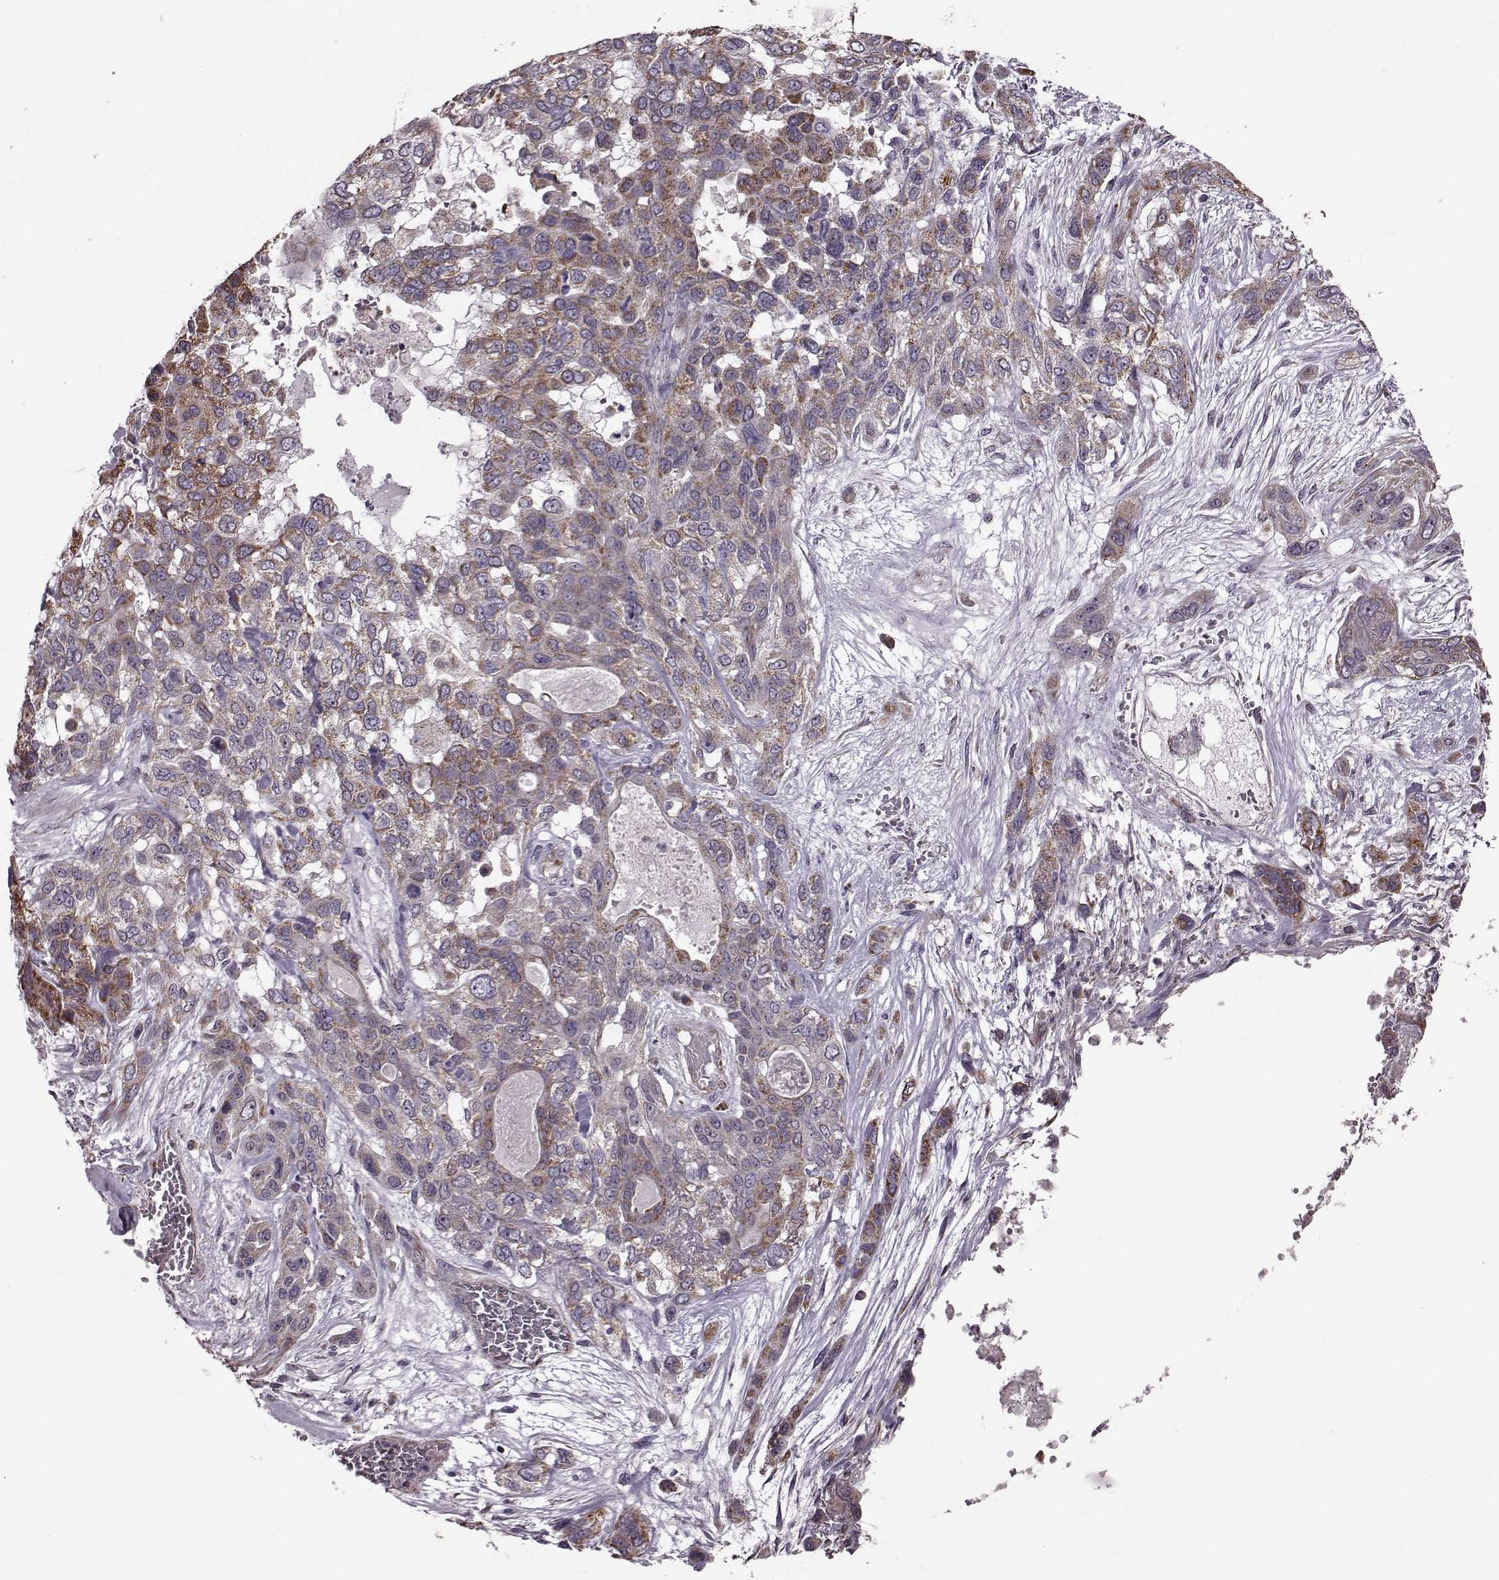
{"staining": {"intensity": "moderate", "quantity": ">75%", "location": "cytoplasmic/membranous"}, "tissue": "lung cancer", "cell_type": "Tumor cells", "image_type": "cancer", "snomed": [{"axis": "morphology", "description": "Squamous cell carcinoma, NOS"}, {"axis": "topography", "description": "Lung"}], "caption": "Moderate cytoplasmic/membranous protein positivity is identified in about >75% of tumor cells in lung cancer. The staining was performed using DAB (3,3'-diaminobenzidine), with brown indicating positive protein expression. Nuclei are stained blue with hematoxylin.", "gene": "PUDP", "patient": {"sex": "female", "age": 70}}